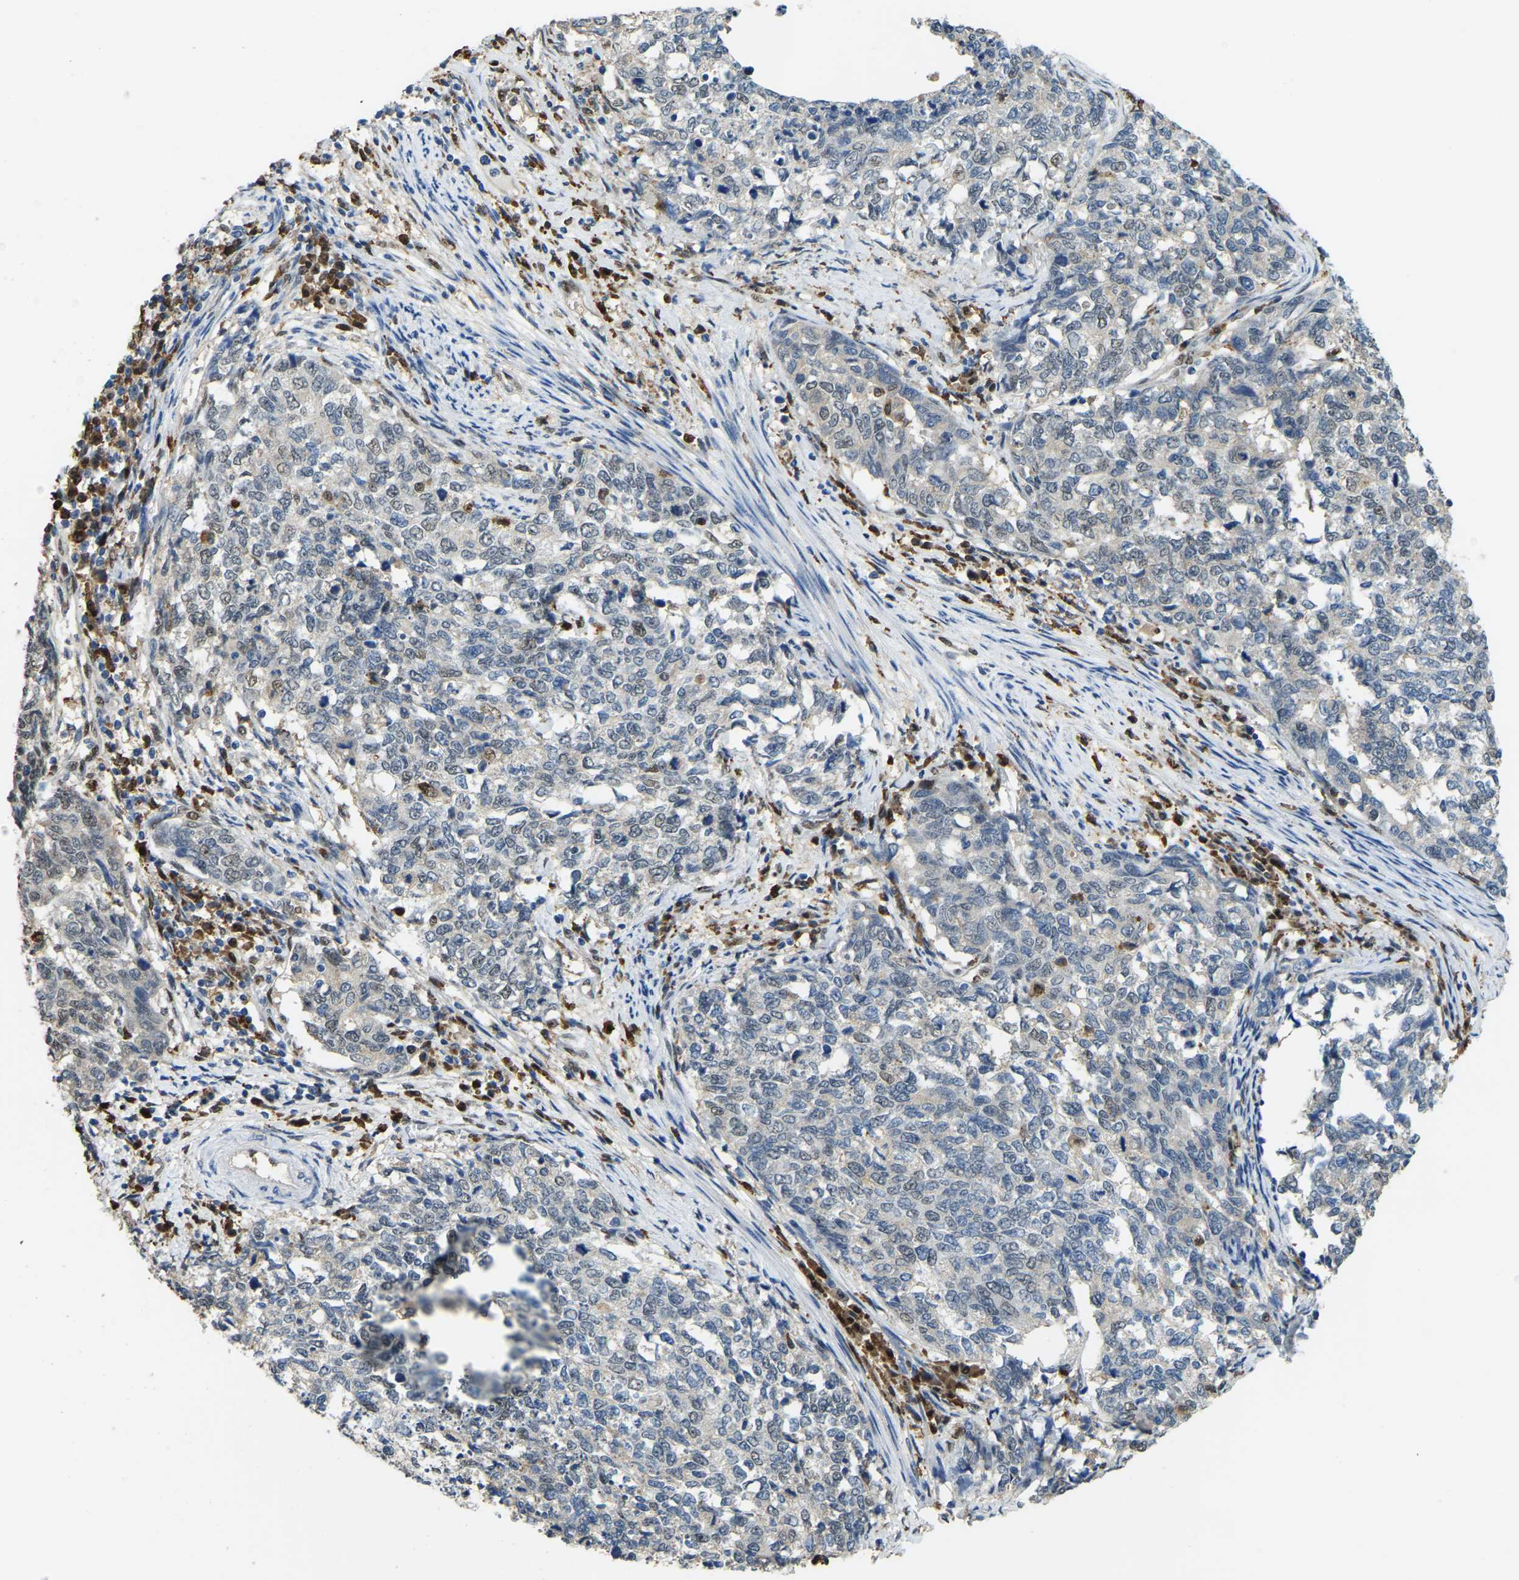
{"staining": {"intensity": "weak", "quantity": "25%-75%", "location": "cytoplasmic/membranous,nuclear"}, "tissue": "cervical cancer", "cell_type": "Tumor cells", "image_type": "cancer", "snomed": [{"axis": "morphology", "description": "Squamous cell carcinoma, NOS"}, {"axis": "topography", "description": "Cervix"}], "caption": "Human cervical cancer (squamous cell carcinoma) stained with a brown dye reveals weak cytoplasmic/membranous and nuclear positive expression in about 25%-75% of tumor cells.", "gene": "NANS", "patient": {"sex": "female", "age": 63}}